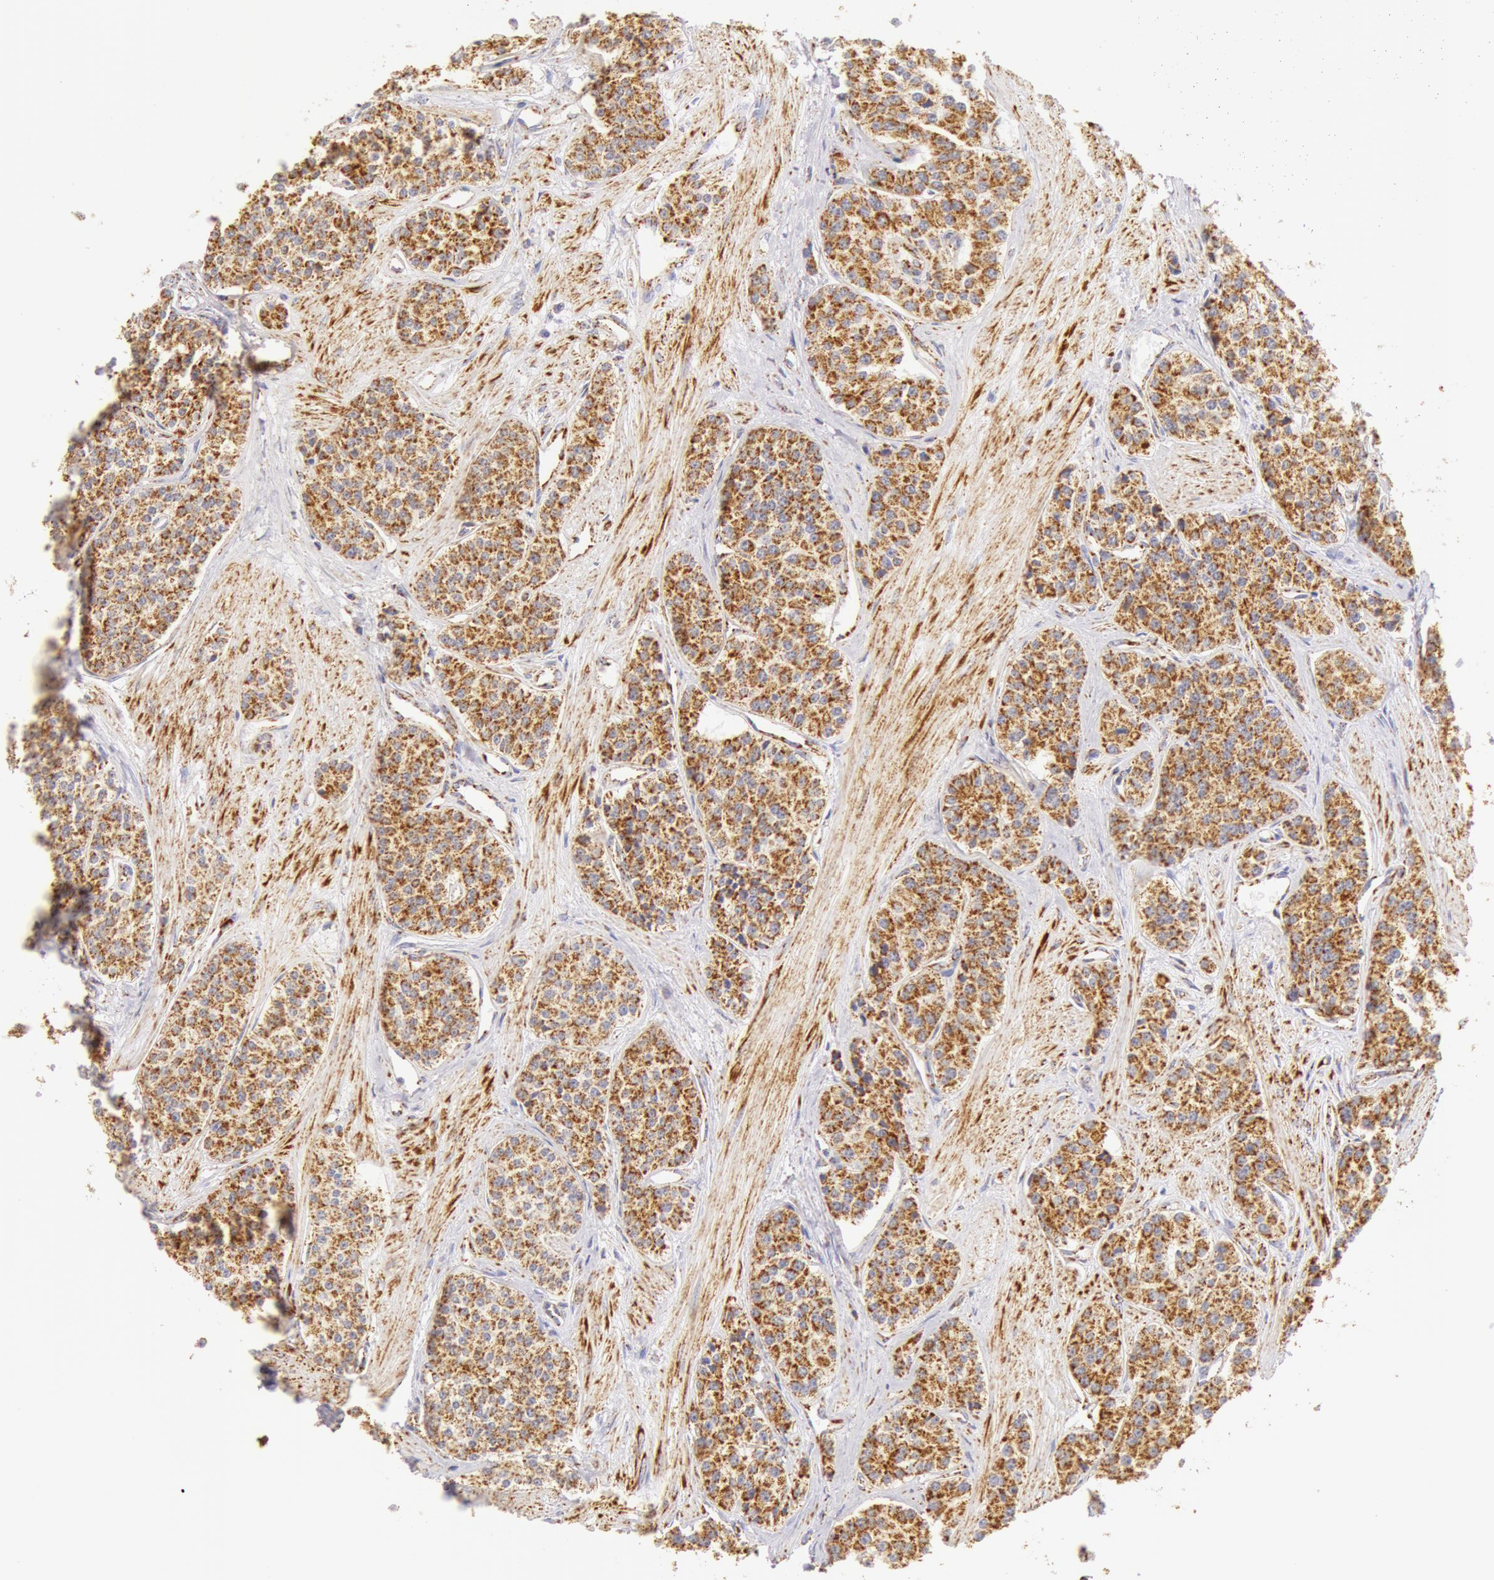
{"staining": {"intensity": "moderate", "quantity": ">75%", "location": "cytoplasmic/membranous"}, "tissue": "carcinoid", "cell_type": "Tumor cells", "image_type": "cancer", "snomed": [{"axis": "morphology", "description": "Carcinoid, malignant, NOS"}, {"axis": "topography", "description": "Stomach"}], "caption": "This micrograph demonstrates malignant carcinoid stained with IHC to label a protein in brown. The cytoplasmic/membranous of tumor cells show moderate positivity for the protein. Nuclei are counter-stained blue.", "gene": "ATP5F1B", "patient": {"sex": "female", "age": 76}}